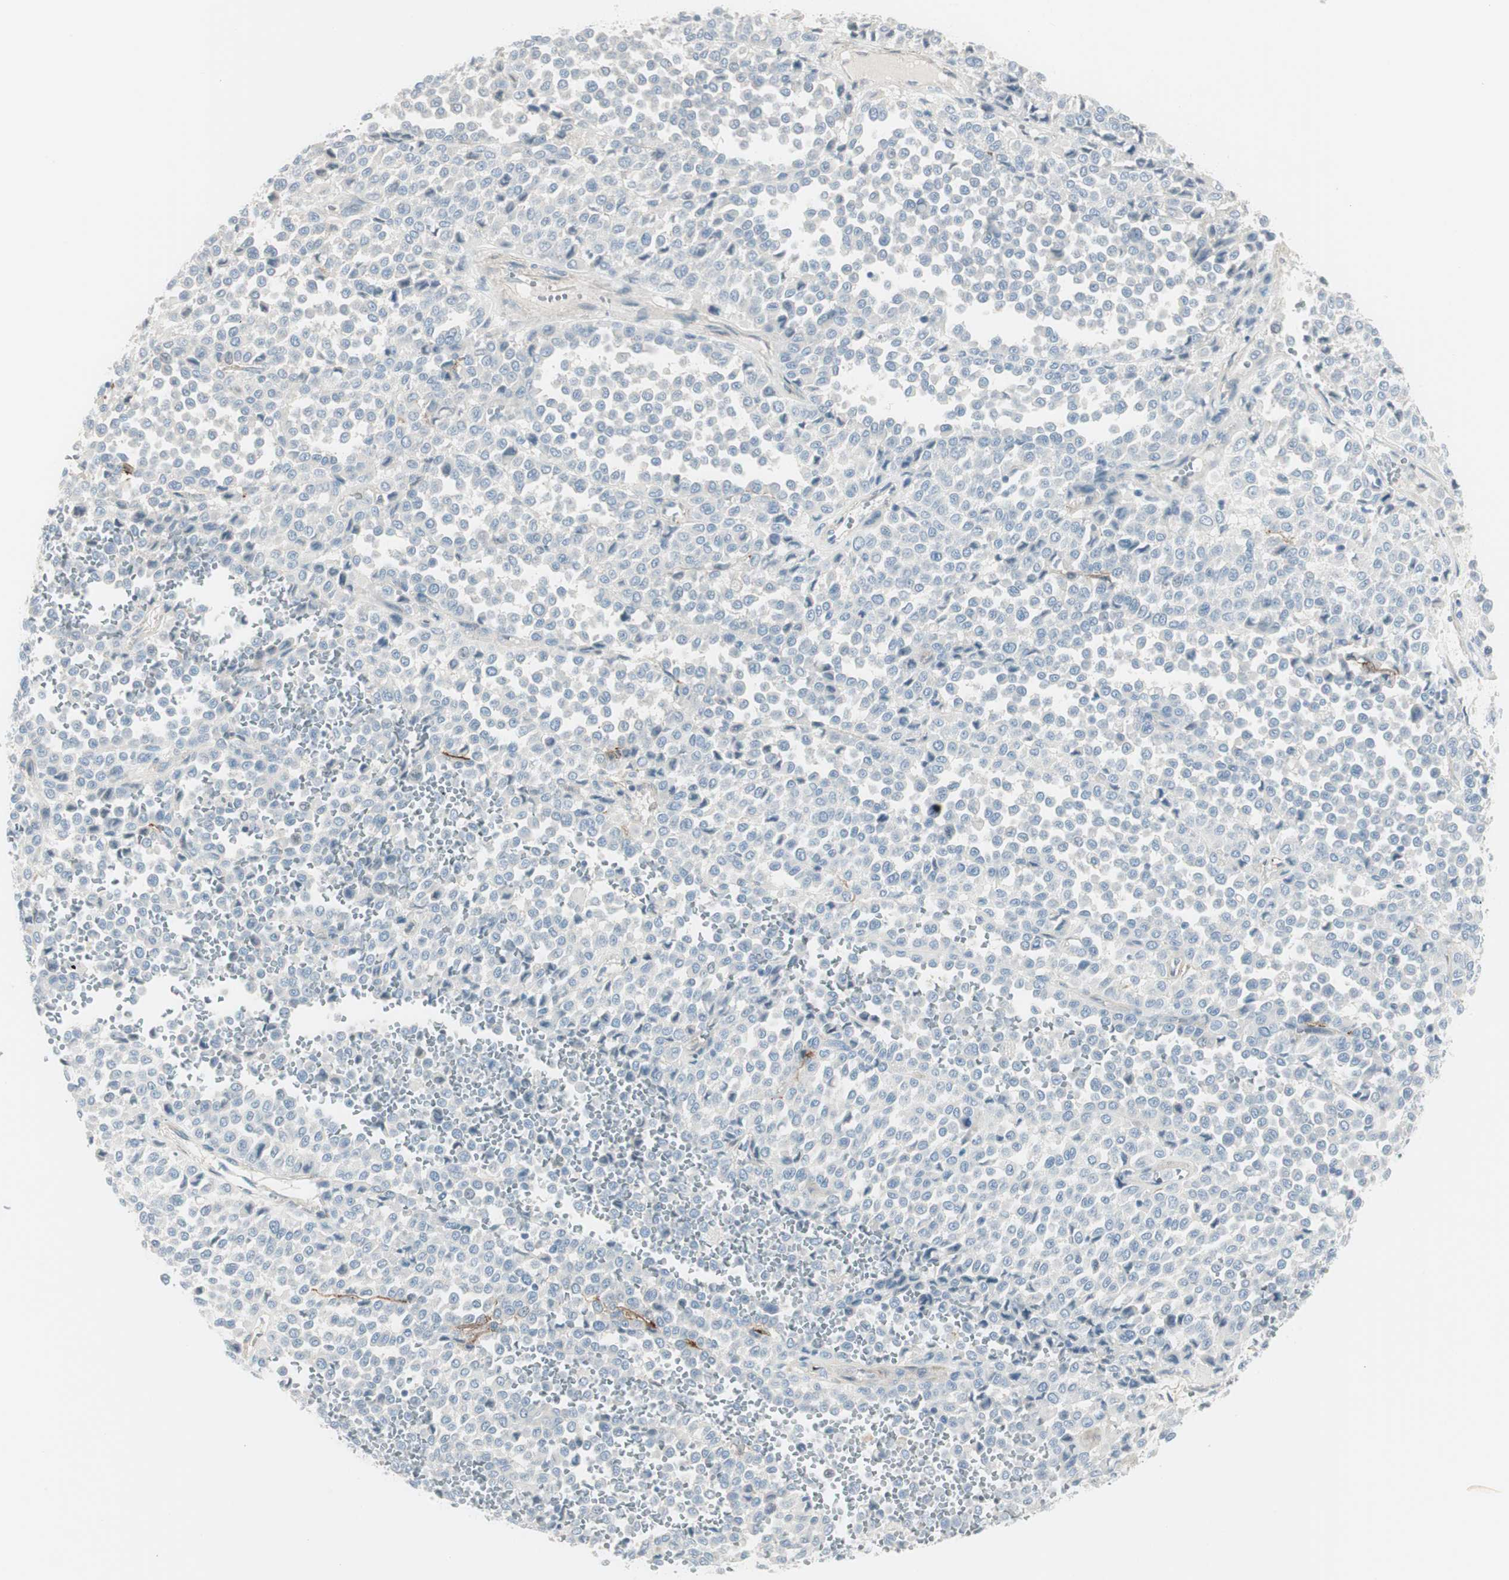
{"staining": {"intensity": "negative", "quantity": "none", "location": "none"}, "tissue": "melanoma", "cell_type": "Tumor cells", "image_type": "cancer", "snomed": [{"axis": "morphology", "description": "Malignant melanoma, Metastatic site"}, {"axis": "topography", "description": "Pancreas"}], "caption": "Immunohistochemical staining of melanoma displays no significant positivity in tumor cells. (Brightfield microscopy of DAB IHC at high magnification).", "gene": "CACNA2D1", "patient": {"sex": "female", "age": 30}}